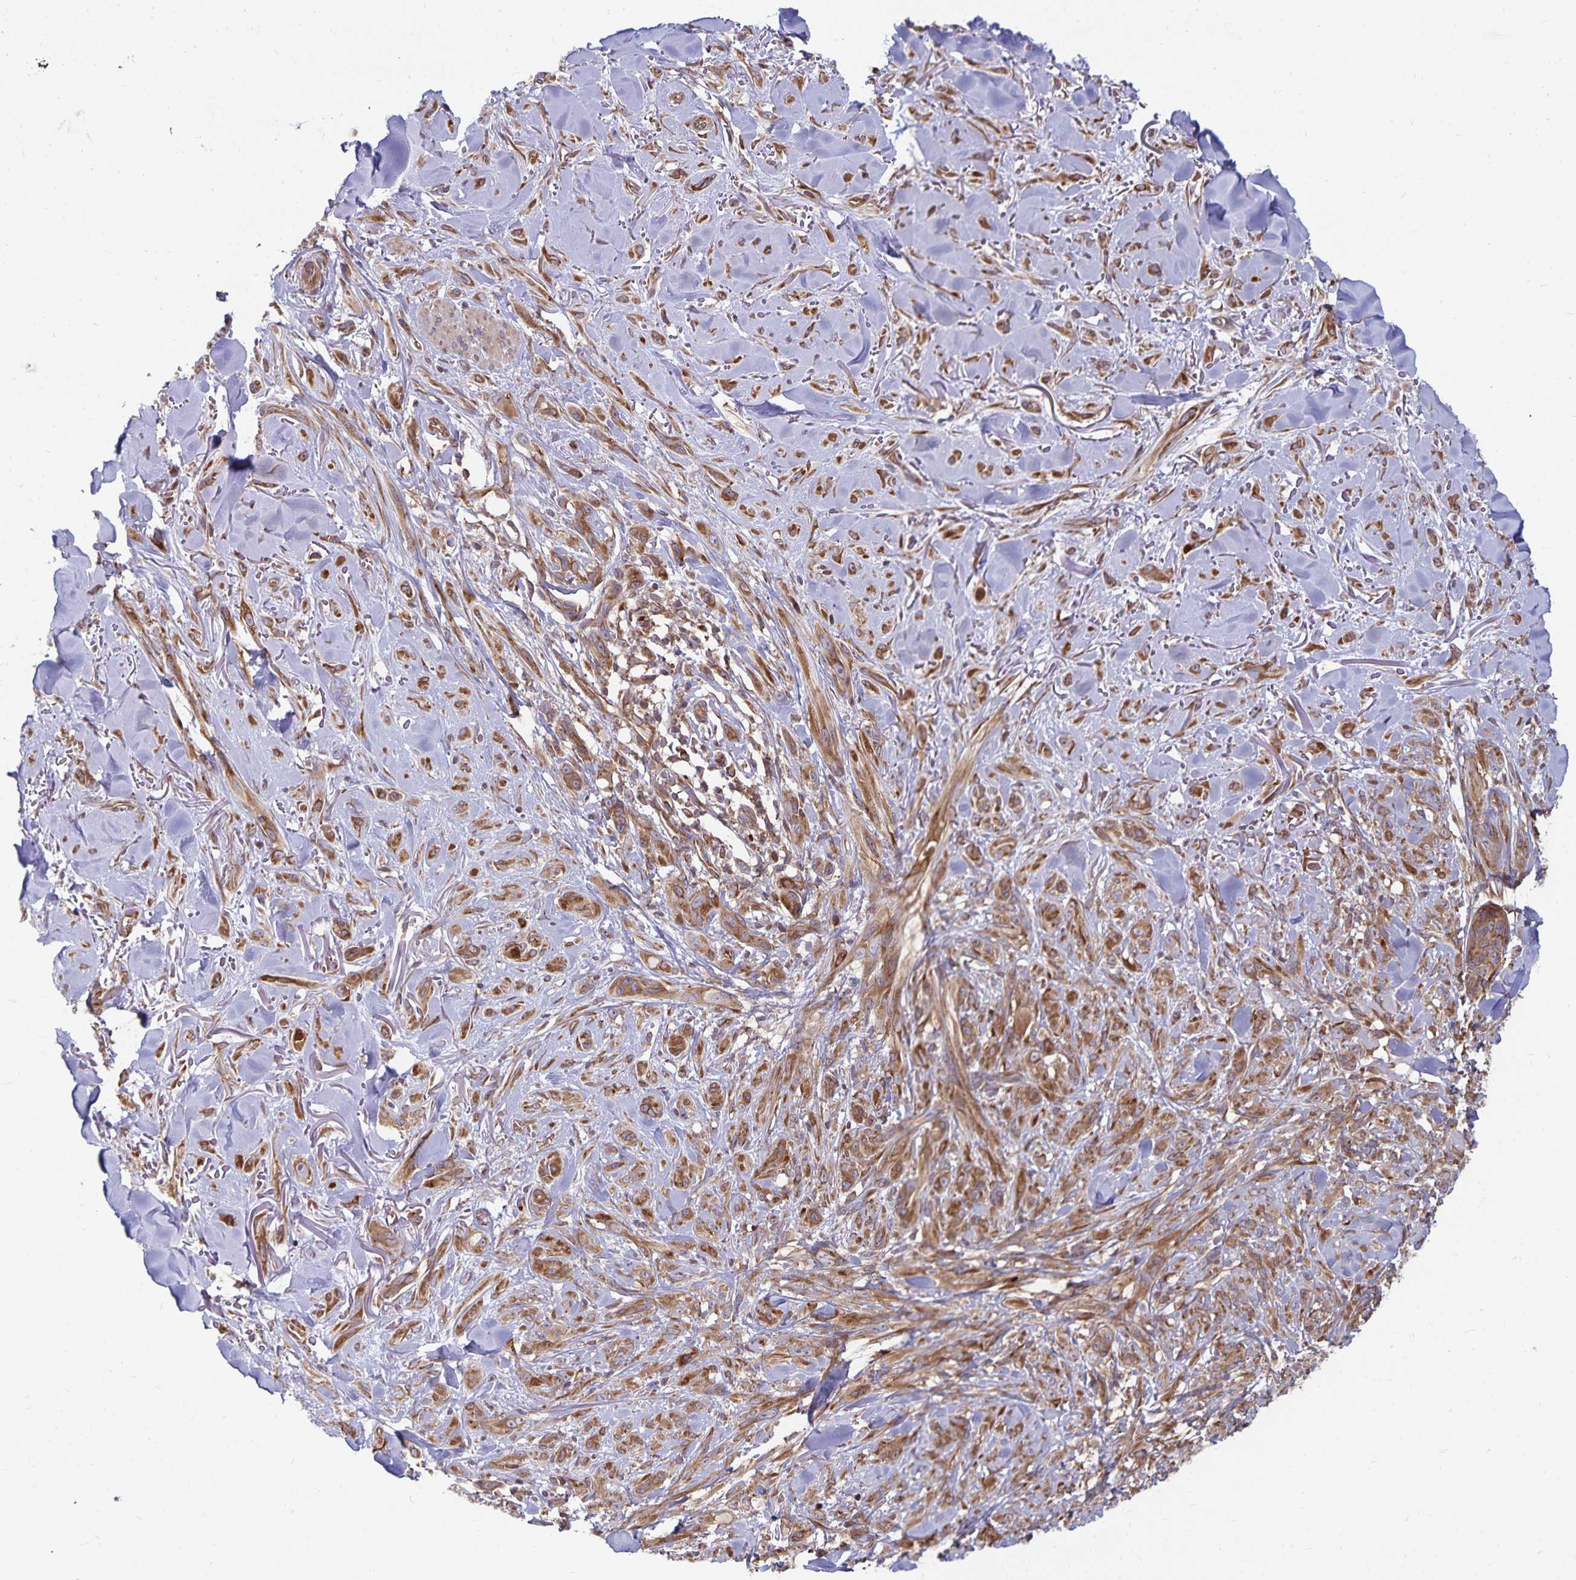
{"staining": {"intensity": "moderate", "quantity": ">75%", "location": "cytoplasmic/membranous"}, "tissue": "melanoma", "cell_type": "Tumor cells", "image_type": "cancer", "snomed": [{"axis": "morphology", "description": "Malignant melanoma, NOS"}, {"axis": "topography", "description": "Skin"}], "caption": "The micrograph reveals a brown stain indicating the presence of a protein in the cytoplasmic/membranous of tumor cells in melanoma. (brown staining indicates protein expression, while blue staining denotes nuclei).", "gene": "SEC62", "patient": {"sex": "male", "age": 85}}